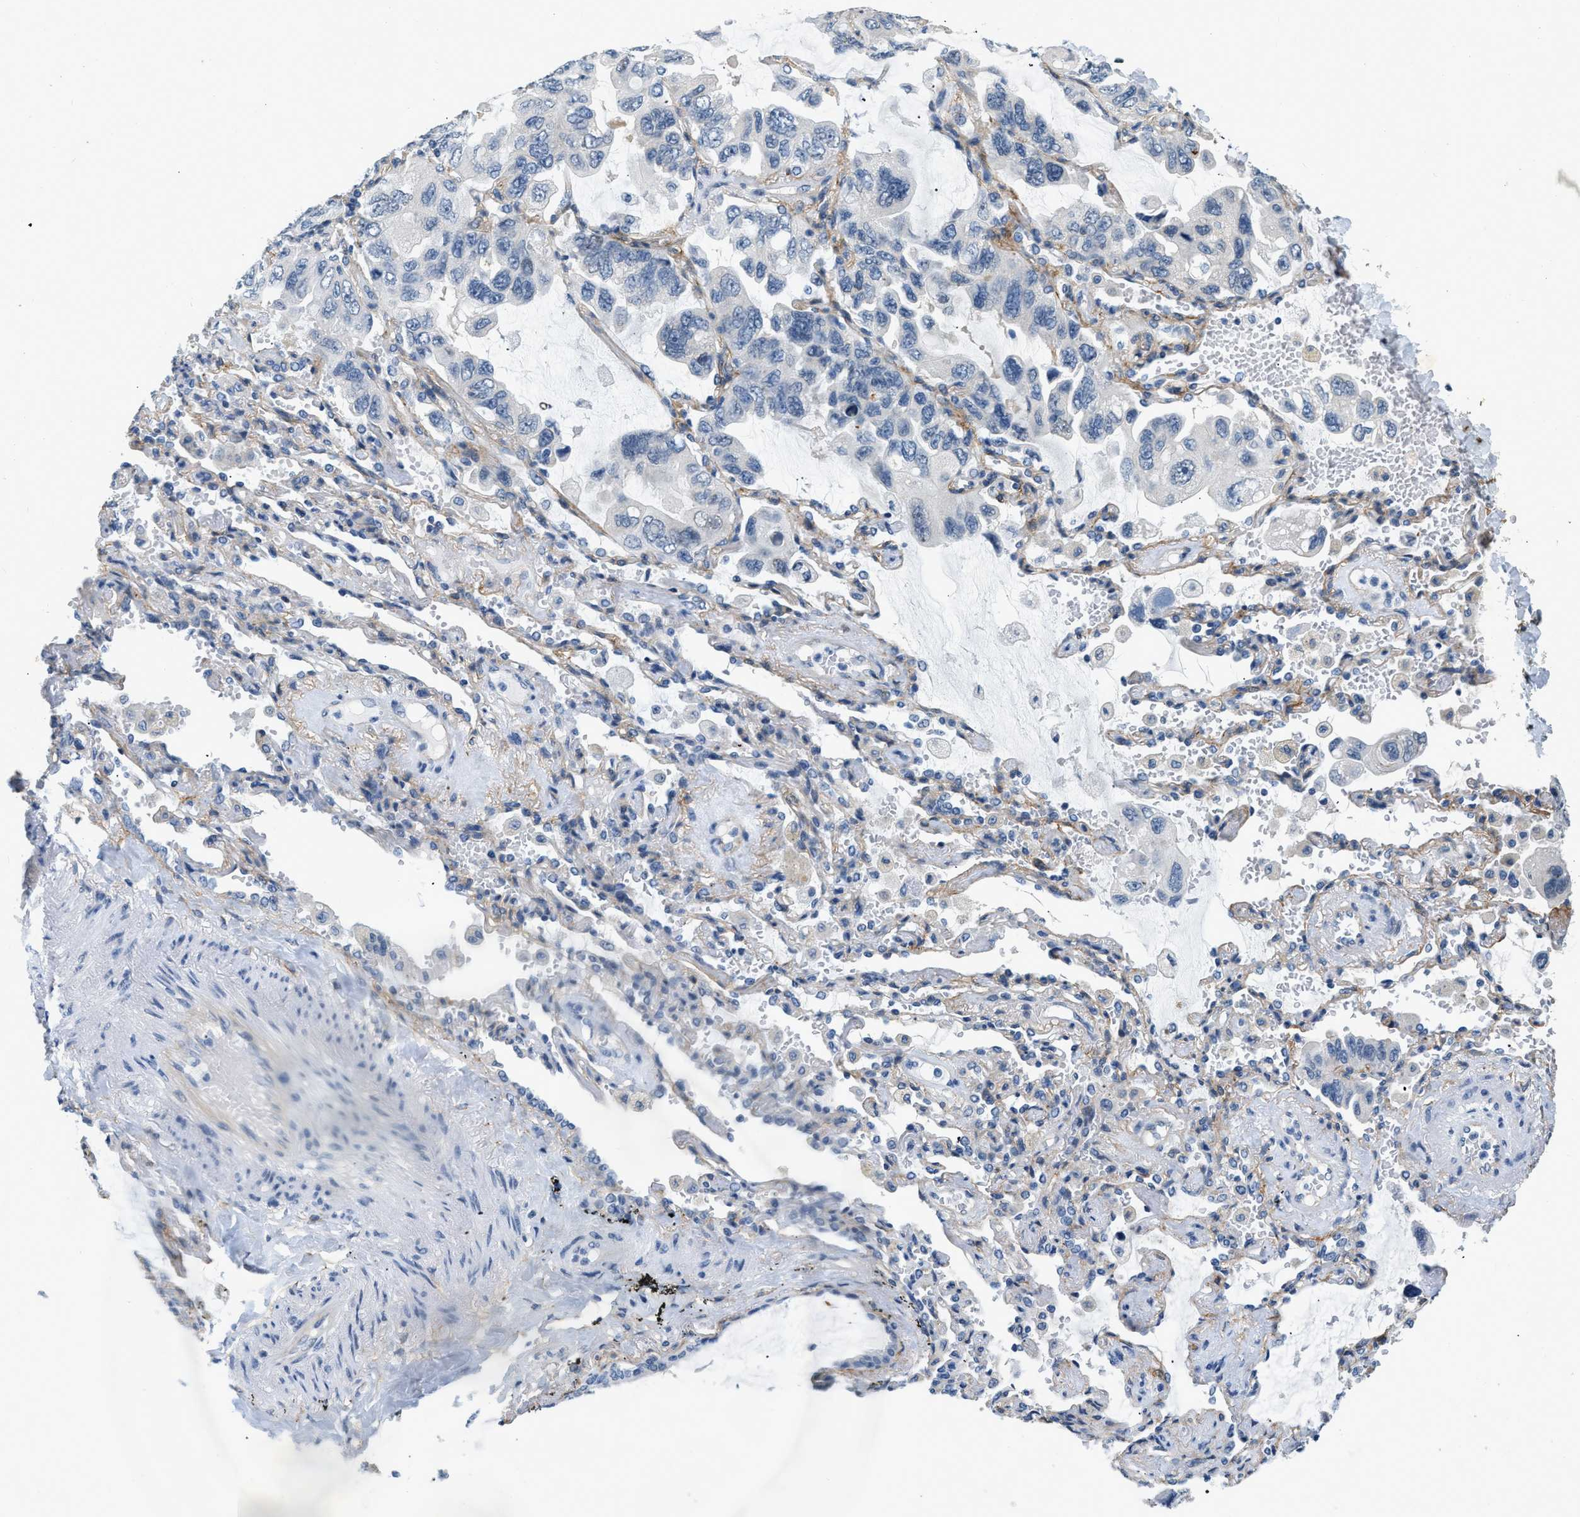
{"staining": {"intensity": "negative", "quantity": "none", "location": "none"}, "tissue": "lung cancer", "cell_type": "Tumor cells", "image_type": "cancer", "snomed": [{"axis": "morphology", "description": "Squamous cell carcinoma, NOS"}, {"axis": "topography", "description": "Lung"}], "caption": "IHC histopathology image of neoplastic tissue: lung cancer (squamous cell carcinoma) stained with DAB (3,3'-diaminobenzidine) exhibits no significant protein expression in tumor cells.", "gene": "PDGFRA", "patient": {"sex": "female", "age": 73}}